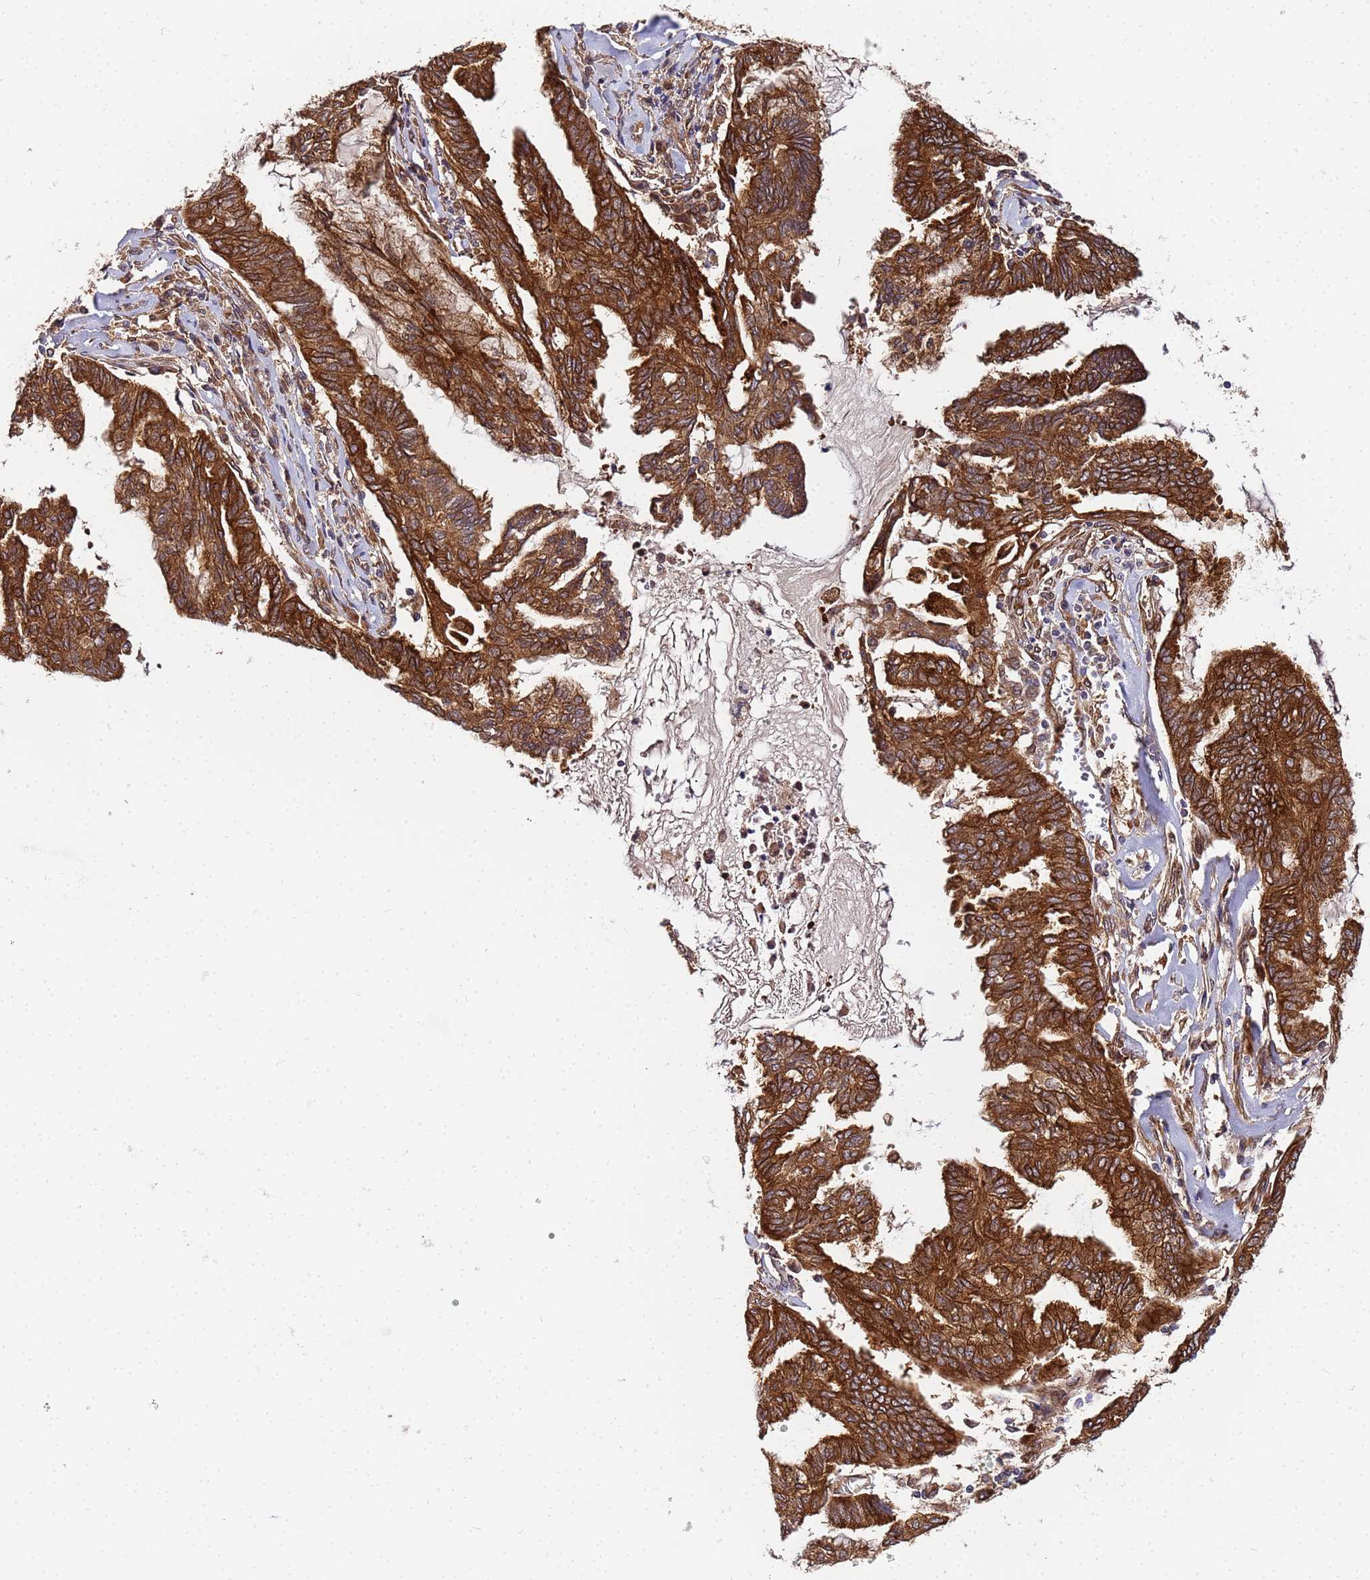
{"staining": {"intensity": "strong", "quantity": ">75%", "location": "cytoplasmic/membranous"}, "tissue": "endometrial cancer", "cell_type": "Tumor cells", "image_type": "cancer", "snomed": [{"axis": "morphology", "description": "Adenocarcinoma, NOS"}, {"axis": "topography", "description": "Endometrium"}], "caption": "High-power microscopy captured an IHC image of adenocarcinoma (endometrial), revealing strong cytoplasmic/membranous expression in about >75% of tumor cells.", "gene": "UNC93B1", "patient": {"sex": "female", "age": 86}}